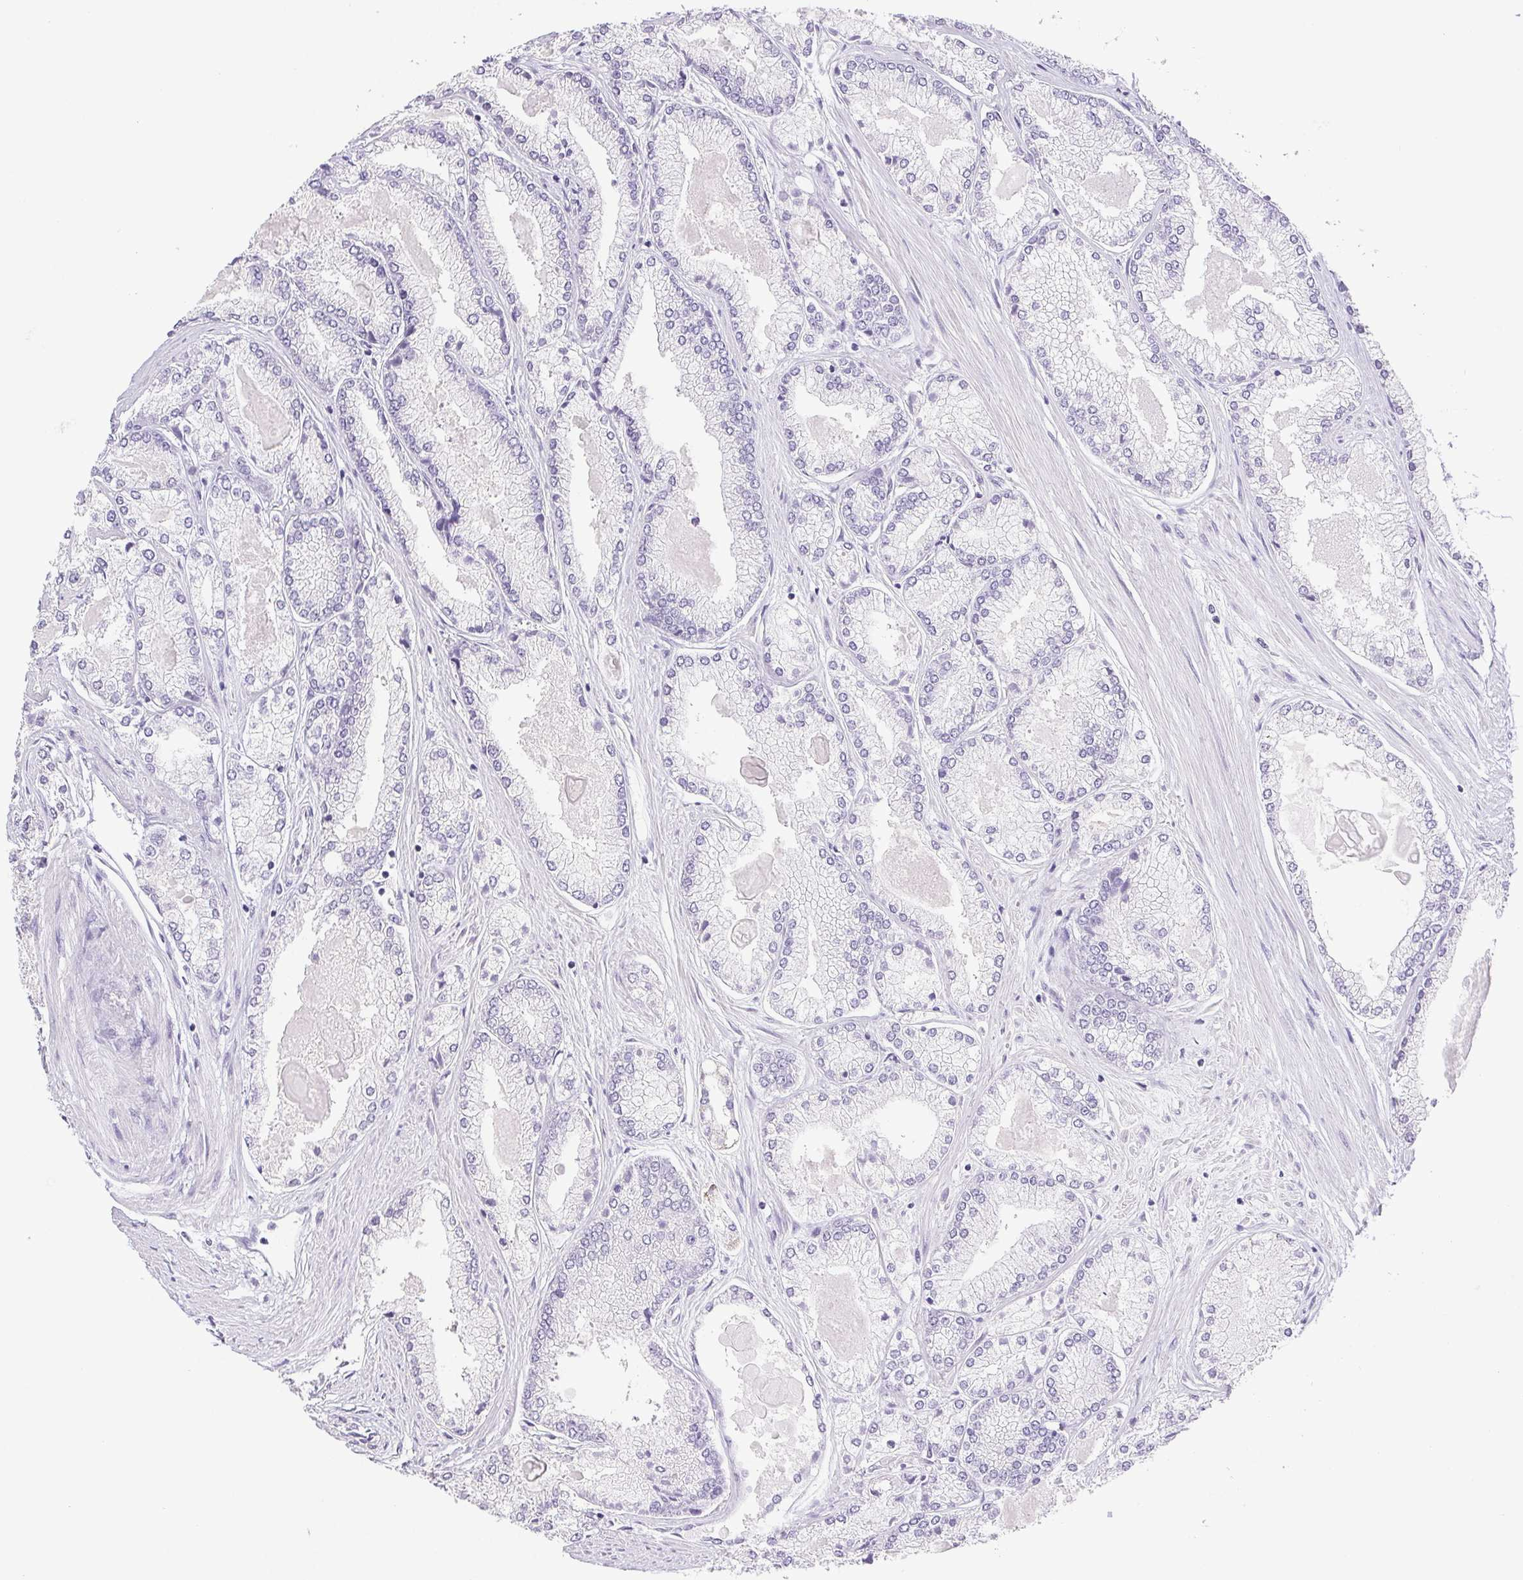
{"staining": {"intensity": "weak", "quantity": "<25%", "location": "cytoplasmic/membranous"}, "tissue": "prostate cancer", "cell_type": "Tumor cells", "image_type": "cancer", "snomed": [{"axis": "morphology", "description": "Adenocarcinoma, High grade"}, {"axis": "topography", "description": "Prostate"}], "caption": "Tumor cells show no significant staining in prostate high-grade adenocarcinoma.", "gene": "PAPPA2", "patient": {"sex": "male", "age": 68}}